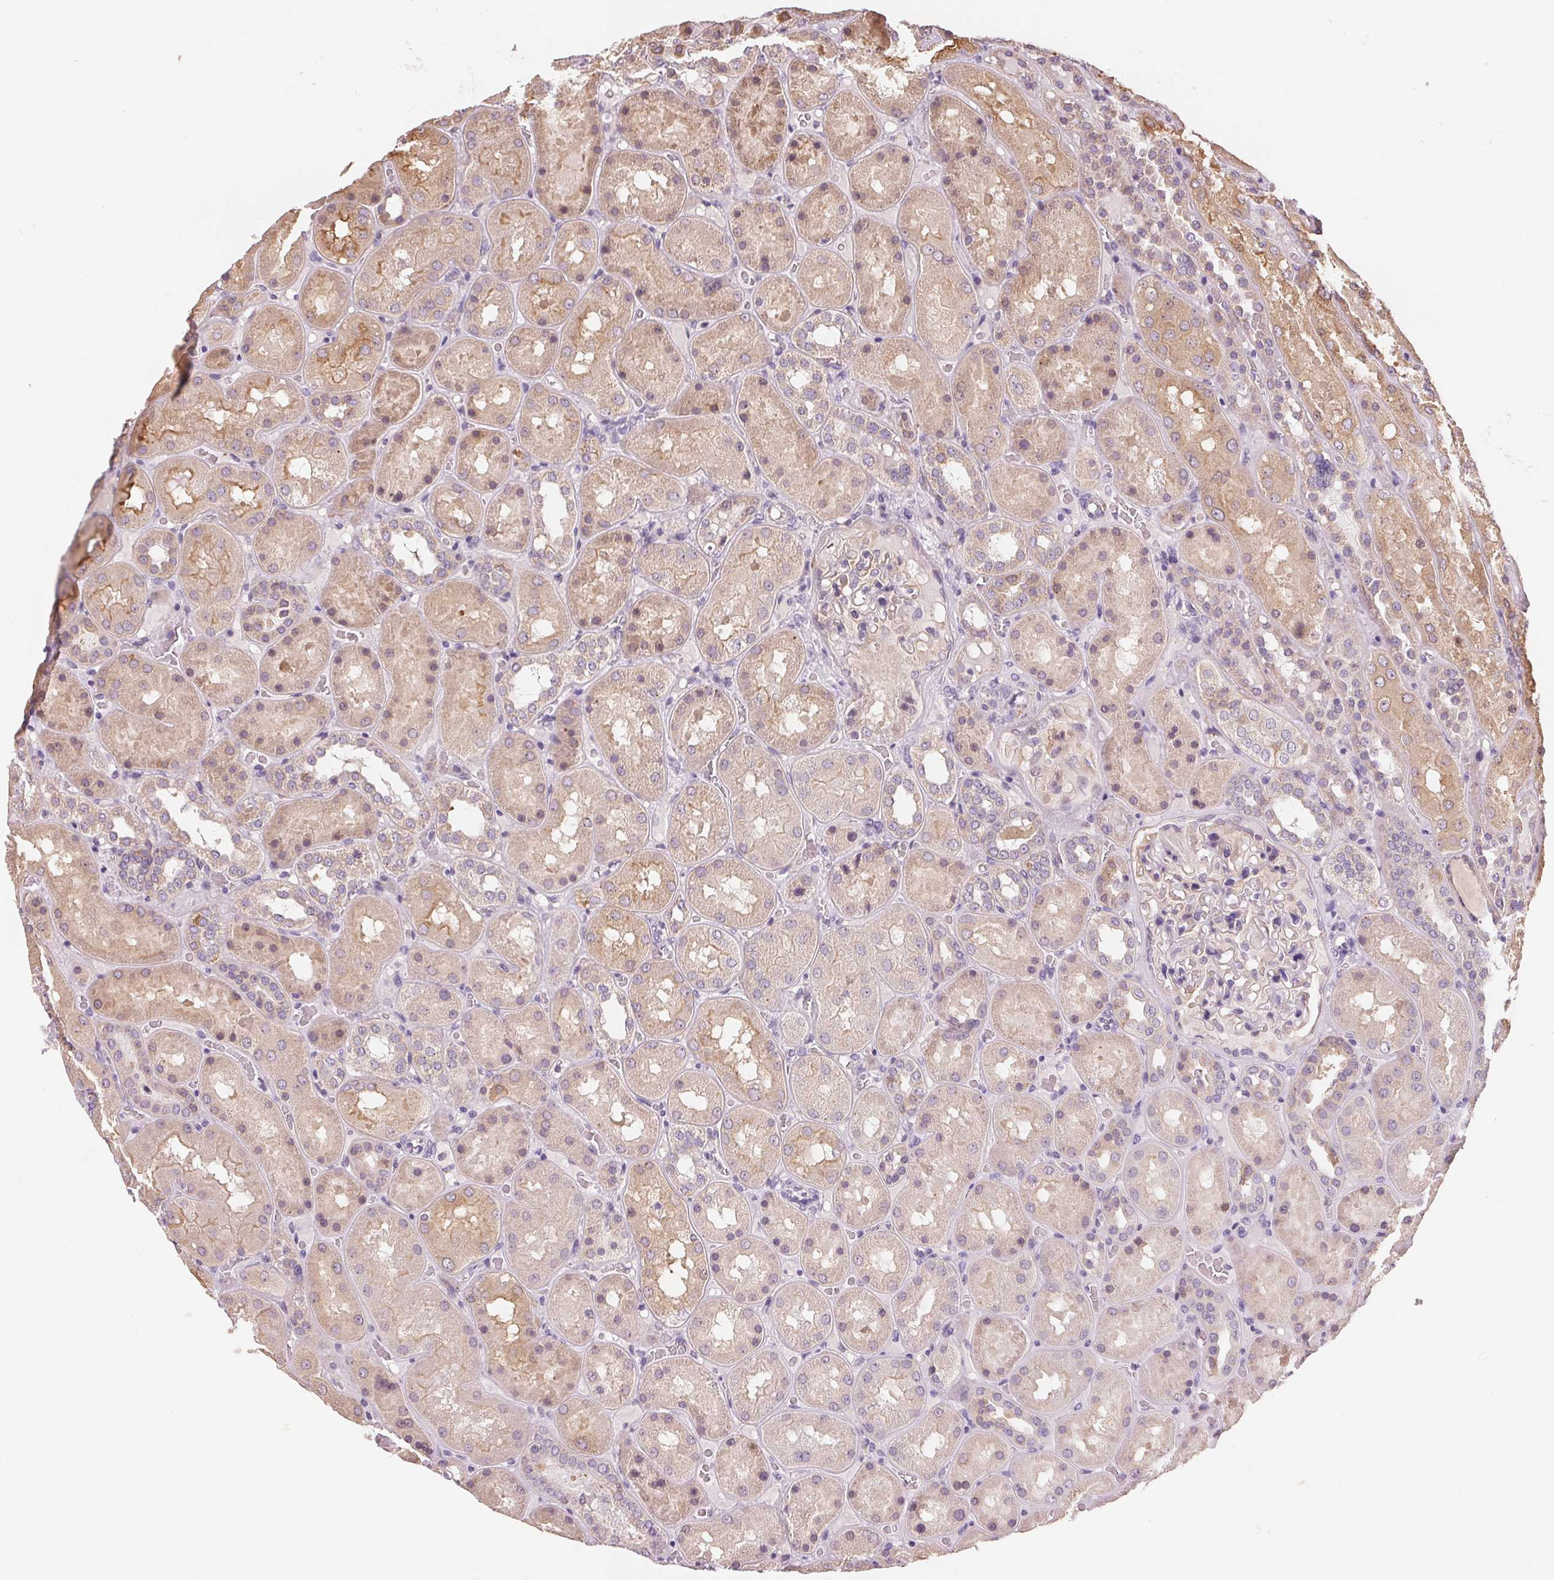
{"staining": {"intensity": "negative", "quantity": "none", "location": "none"}, "tissue": "kidney", "cell_type": "Cells in glomeruli", "image_type": "normal", "snomed": [{"axis": "morphology", "description": "Normal tissue, NOS"}, {"axis": "topography", "description": "Kidney"}], "caption": "Benign kidney was stained to show a protein in brown. There is no significant positivity in cells in glomeruli. (Stains: DAB immunohistochemistry with hematoxylin counter stain, Microscopy: brightfield microscopy at high magnification).", "gene": "VTCN1", "patient": {"sex": "male", "age": 73}}